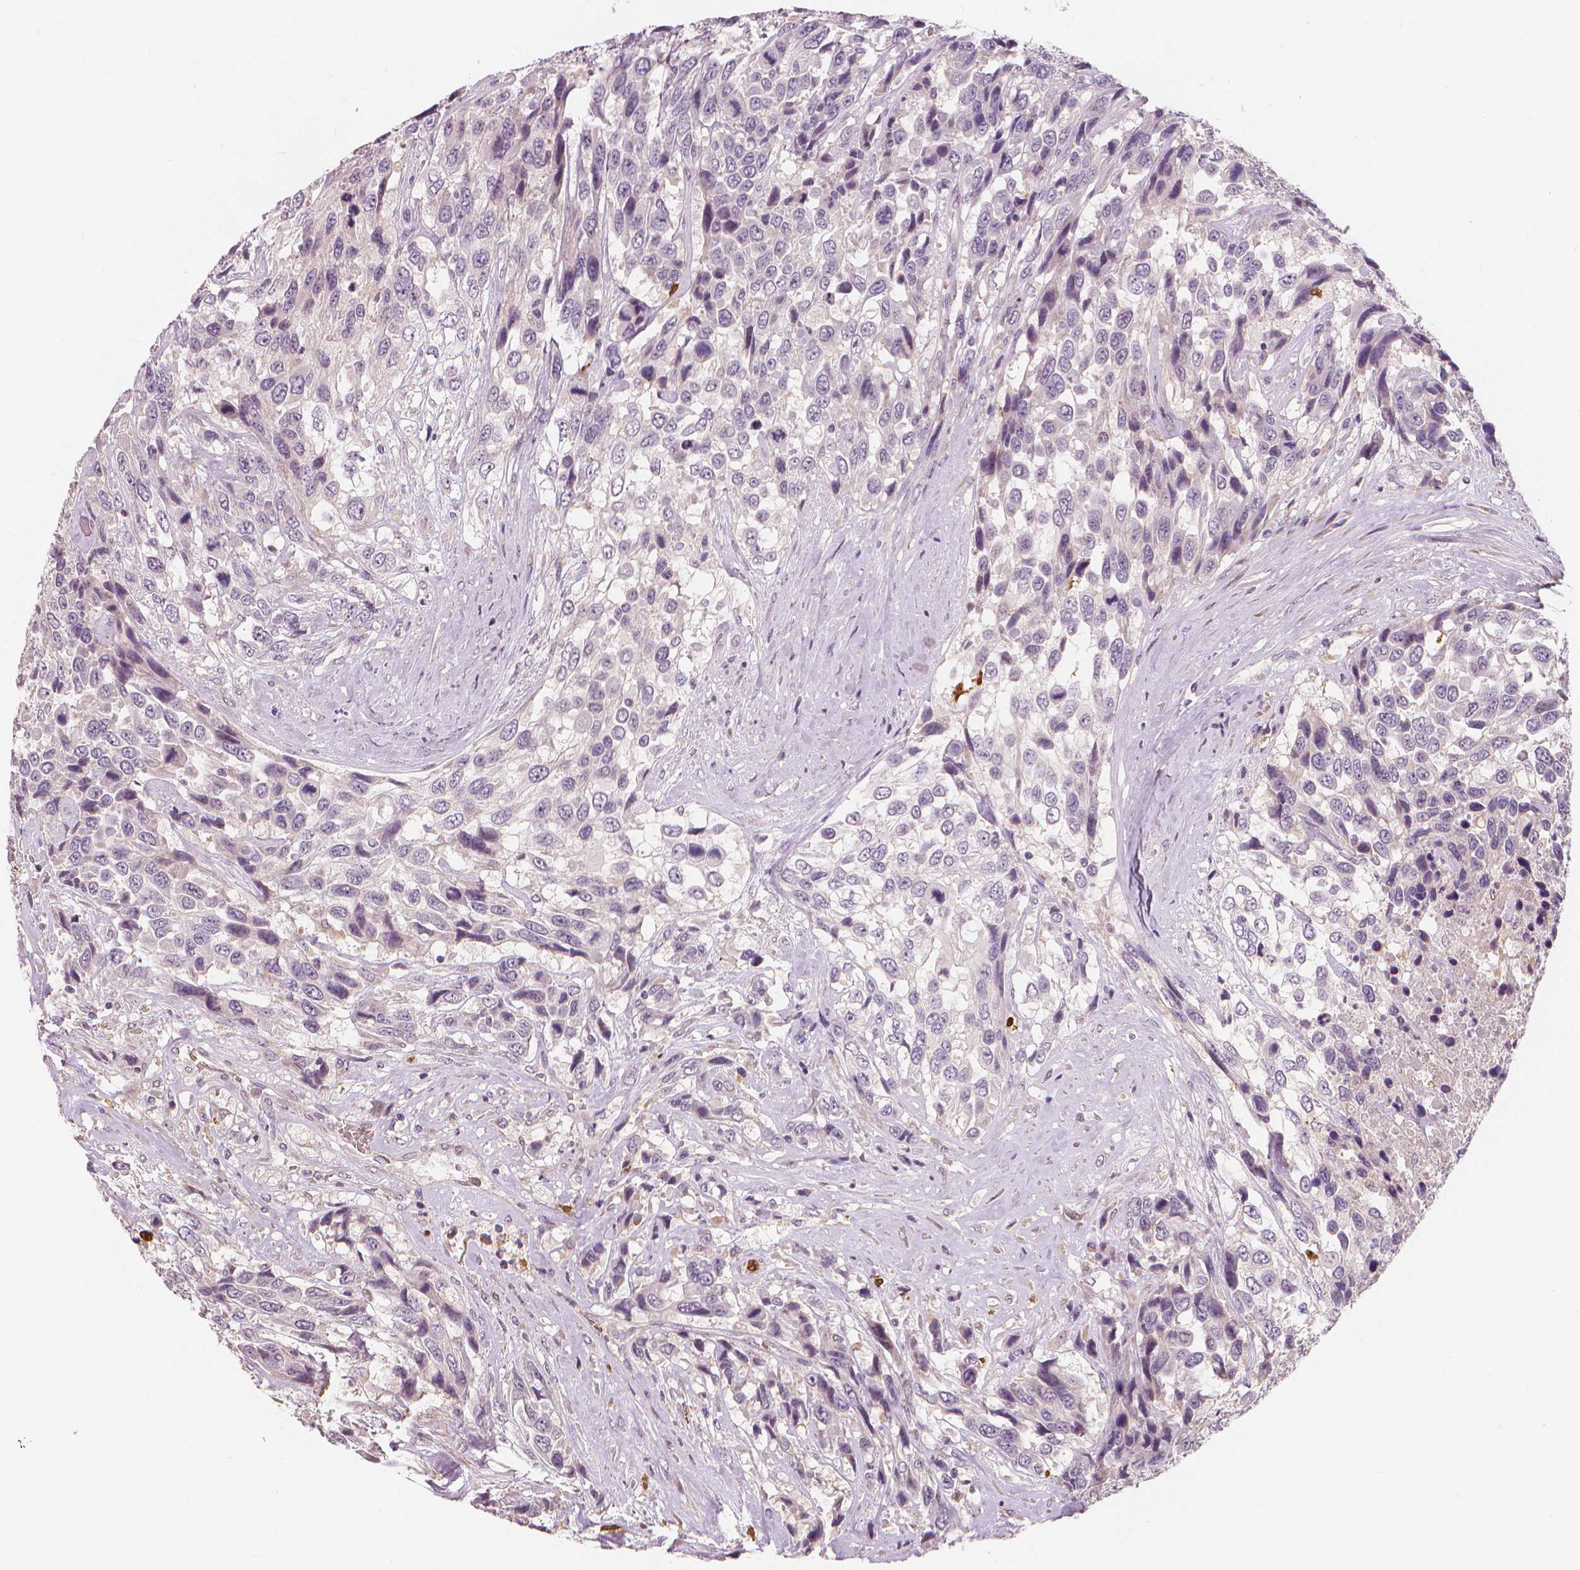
{"staining": {"intensity": "negative", "quantity": "none", "location": "none"}, "tissue": "urothelial cancer", "cell_type": "Tumor cells", "image_type": "cancer", "snomed": [{"axis": "morphology", "description": "Urothelial carcinoma, High grade"}, {"axis": "topography", "description": "Urinary bladder"}], "caption": "DAB immunohistochemical staining of urothelial cancer exhibits no significant expression in tumor cells. The staining is performed using DAB (3,3'-diaminobenzidine) brown chromogen with nuclei counter-stained in using hematoxylin.", "gene": "RNASE7", "patient": {"sex": "female", "age": 70}}